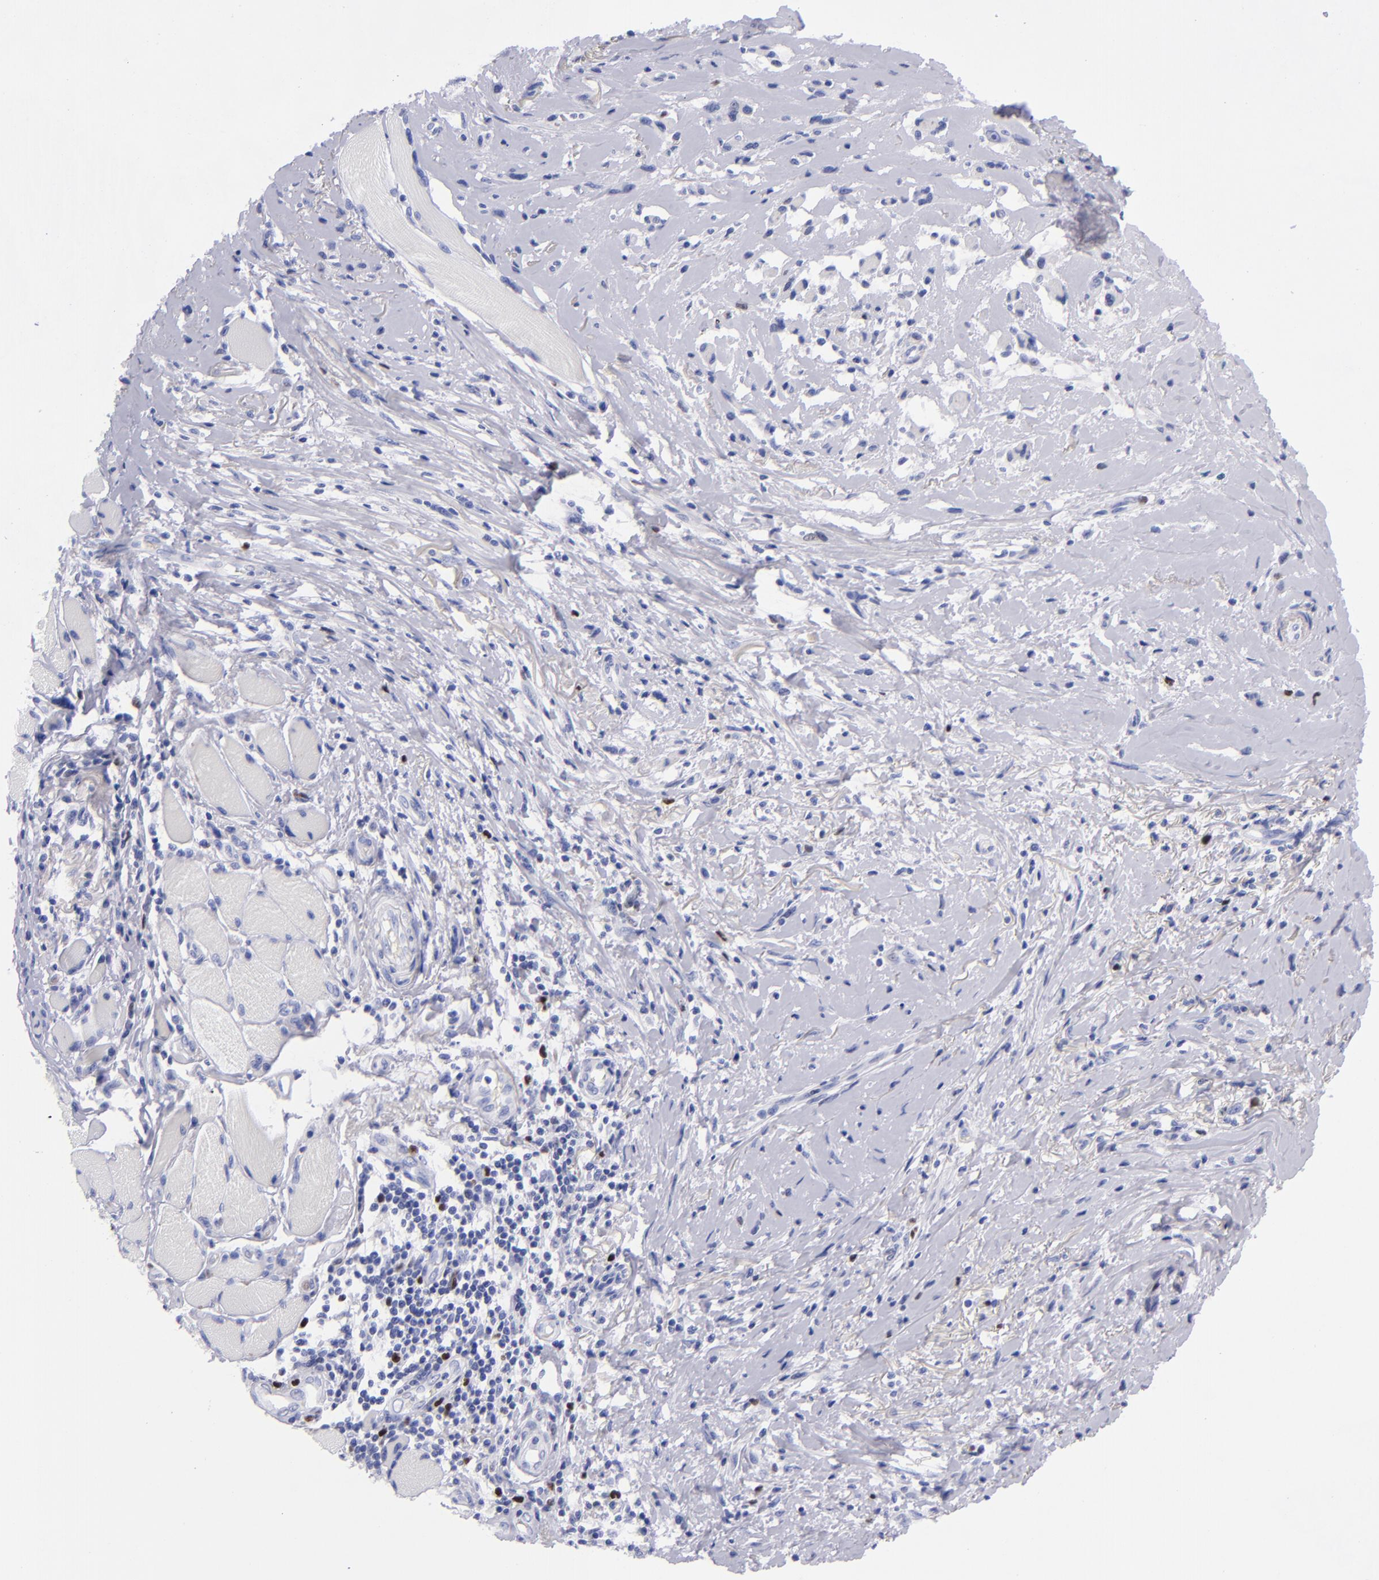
{"staining": {"intensity": "negative", "quantity": "none", "location": "none"}, "tissue": "melanoma", "cell_type": "Tumor cells", "image_type": "cancer", "snomed": [{"axis": "morphology", "description": "Malignant melanoma, NOS"}, {"axis": "topography", "description": "Skin"}], "caption": "A high-resolution image shows IHC staining of malignant melanoma, which demonstrates no significant staining in tumor cells.", "gene": "MCM7", "patient": {"sex": "male", "age": 88}}